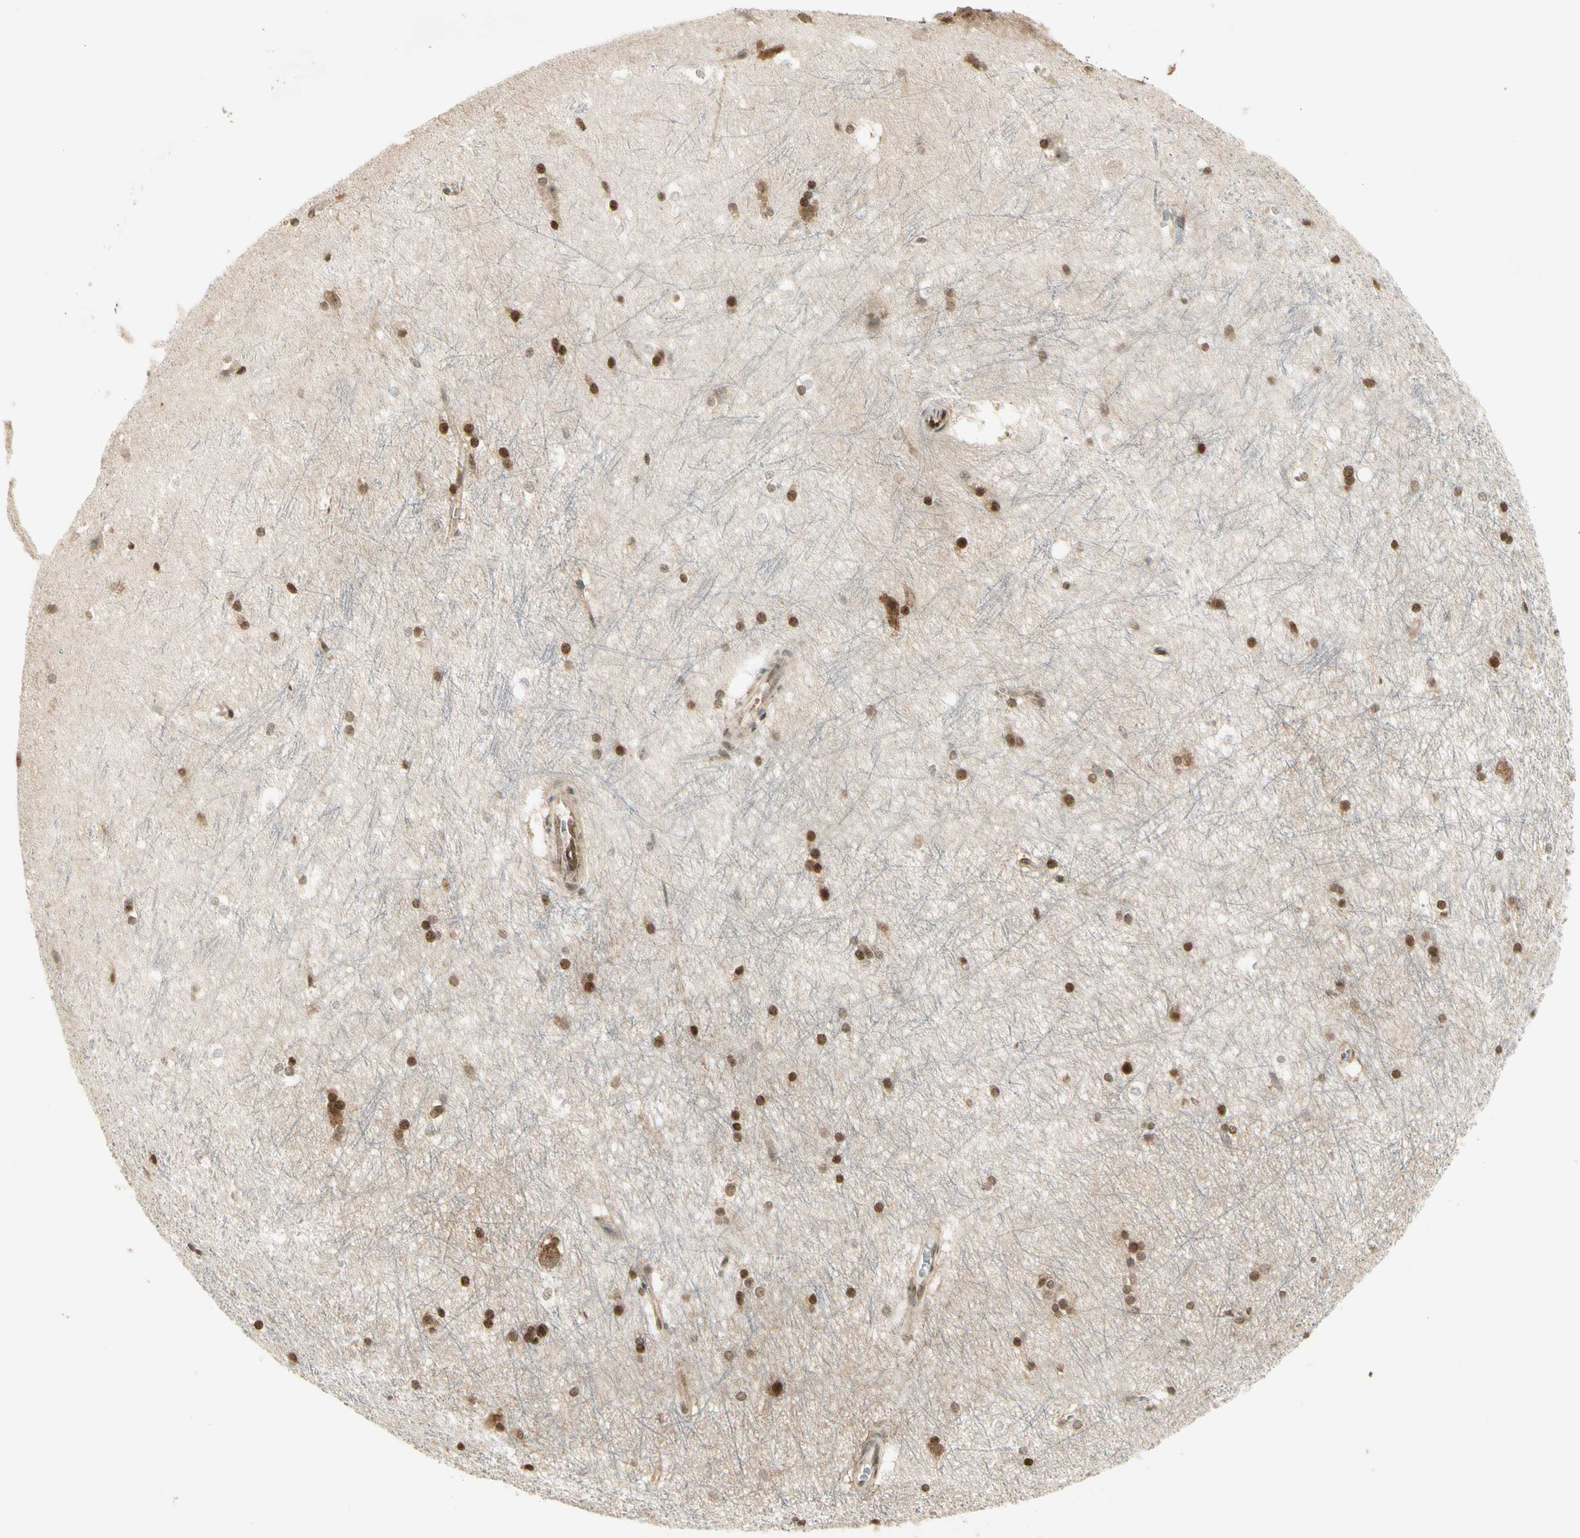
{"staining": {"intensity": "strong", "quantity": "<25%", "location": "nuclear"}, "tissue": "hippocampus", "cell_type": "Glial cells", "image_type": "normal", "snomed": [{"axis": "morphology", "description": "Normal tissue, NOS"}, {"axis": "topography", "description": "Hippocampus"}], "caption": "Glial cells demonstrate medium levels of strong nuclear staining in approximately <25% of cells in unremarkable hippocampus.", "gene": "SMN2", "patient": {"sex": "female", "age": 19}}